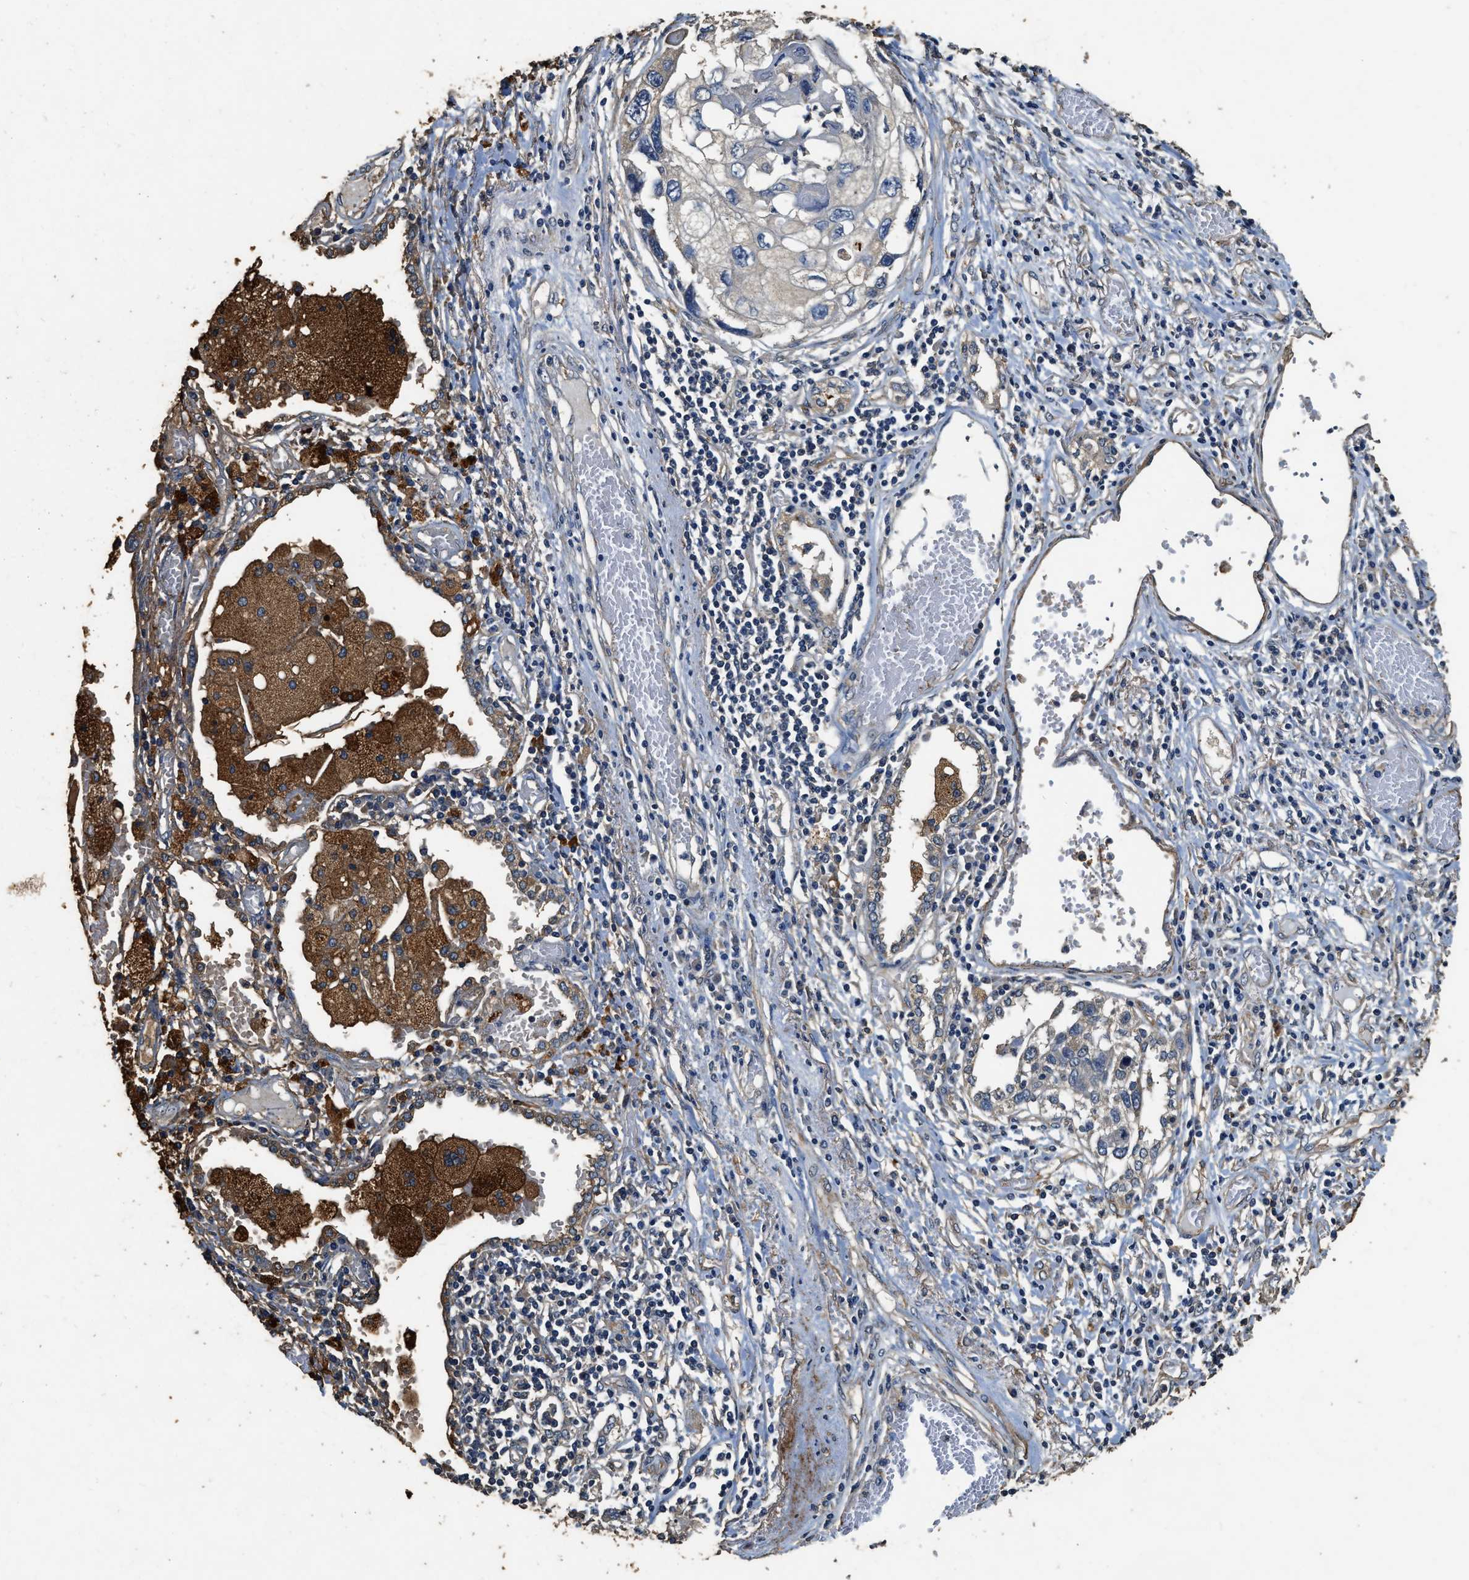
{"staining": {"intensity": "negative", "quantity": "none", "location": "none"}, "tissue": "lung cancer", "cell_type": "Tumor cells", "image_type": "cancer", "snomed": [{"axis": "morphology", "description": "Squamous cell carcinoma, NOS"}, {"axis": "topography", "description": "Lung"}], "caption": "Immunohistochemical staining of lung cancer (squamous cell carcinoma) shows no significant staining in tumor cells.", "gene": "MIB1", "patient": {"sex": "male", "age": 71}}